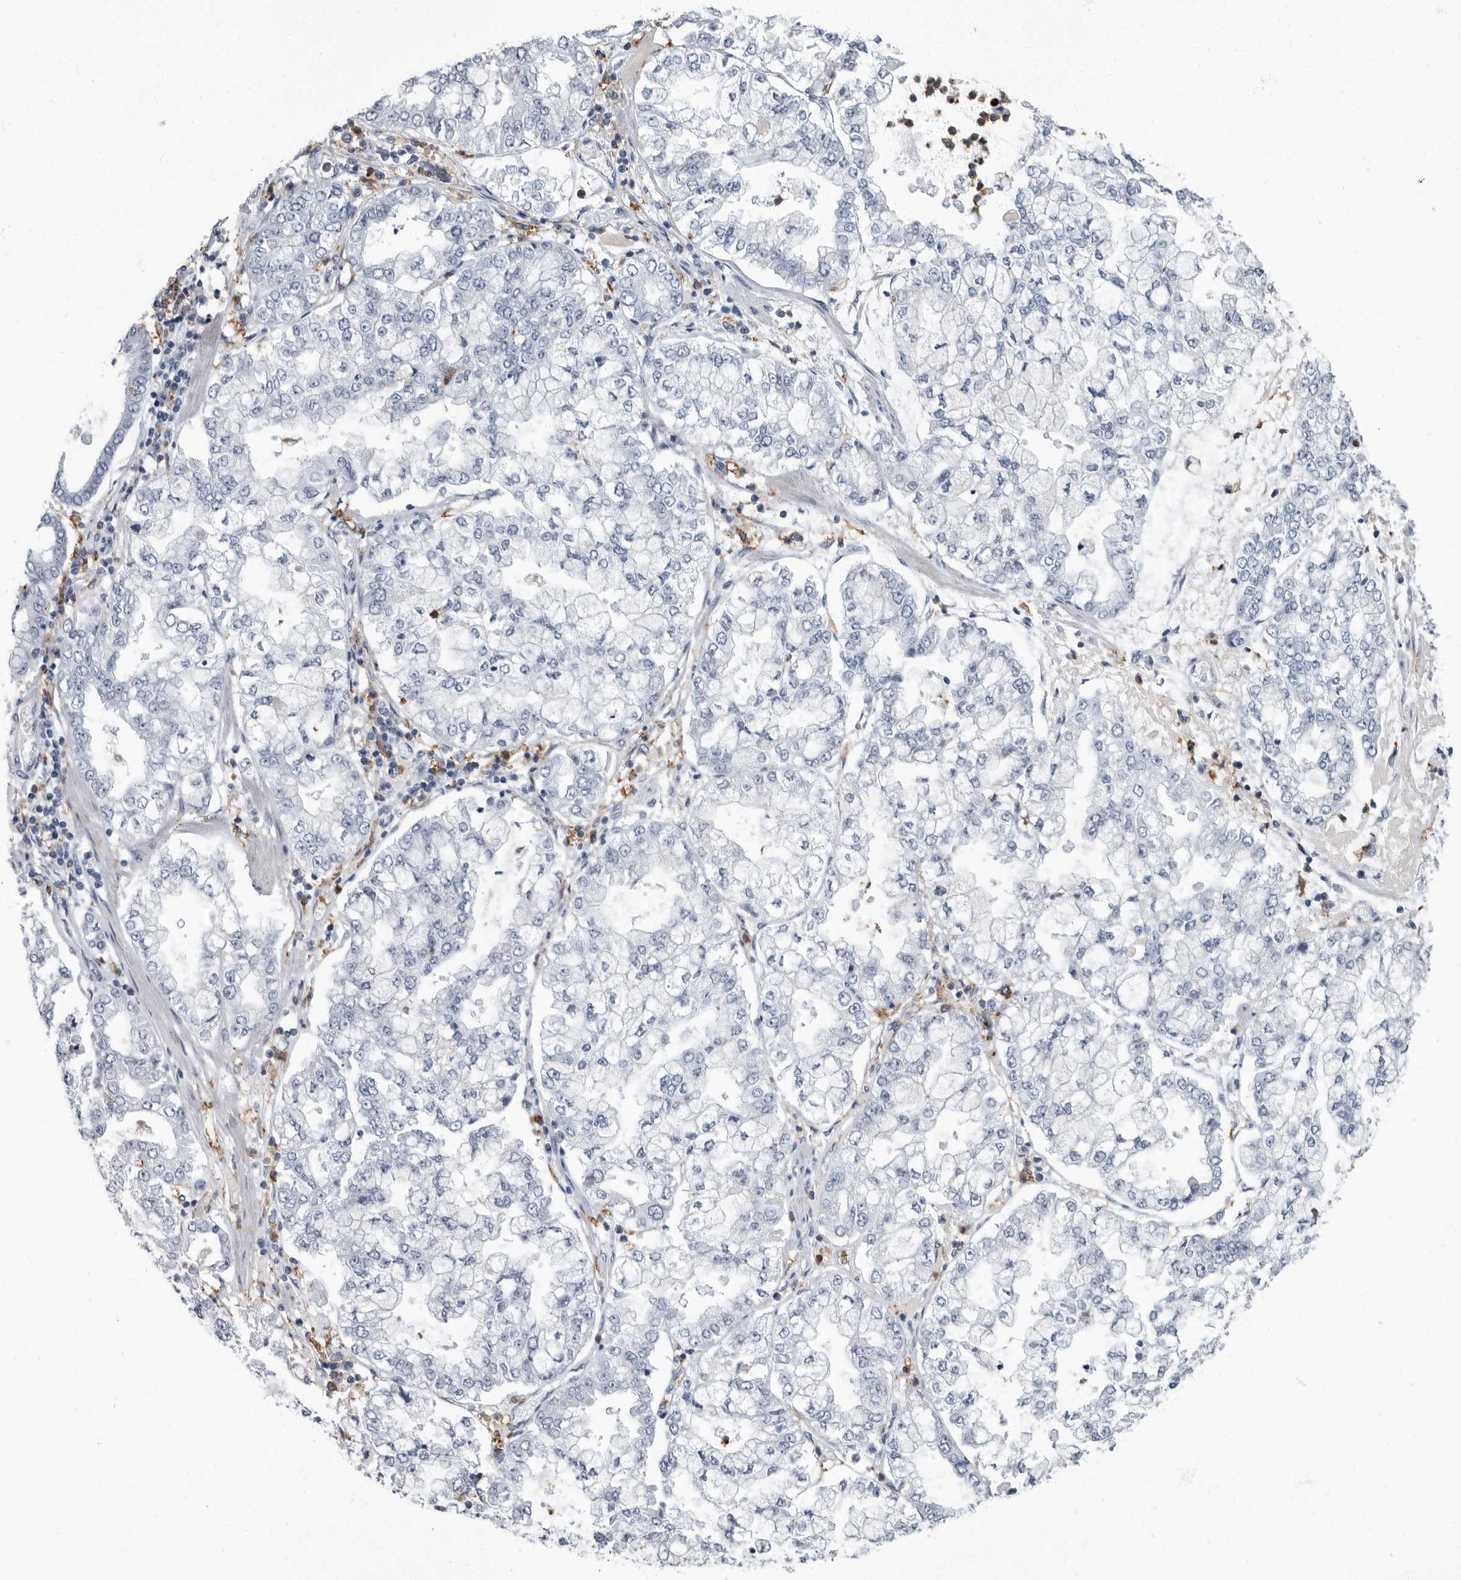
{"staining": {"intensity": "negative", "quantity": "none", "location": "none"}, "tissue": "stomach cancer", "cell_type": "Tumor cells", "image_type": "cancer", "snomed": [{"axis": "morphology", "description": "Adenocarcinoma, NOS"}, {"axis": "topography", "description": "Stomach"}], "caption": "A high-resolution photomicrograph shows immunohistochemistry staining of stomach adenocarcinoma, which demonstrates no significant positivity in tumor cells.", "gene": "FCER1G", "patient": {"sex": "male", "age": 76}}